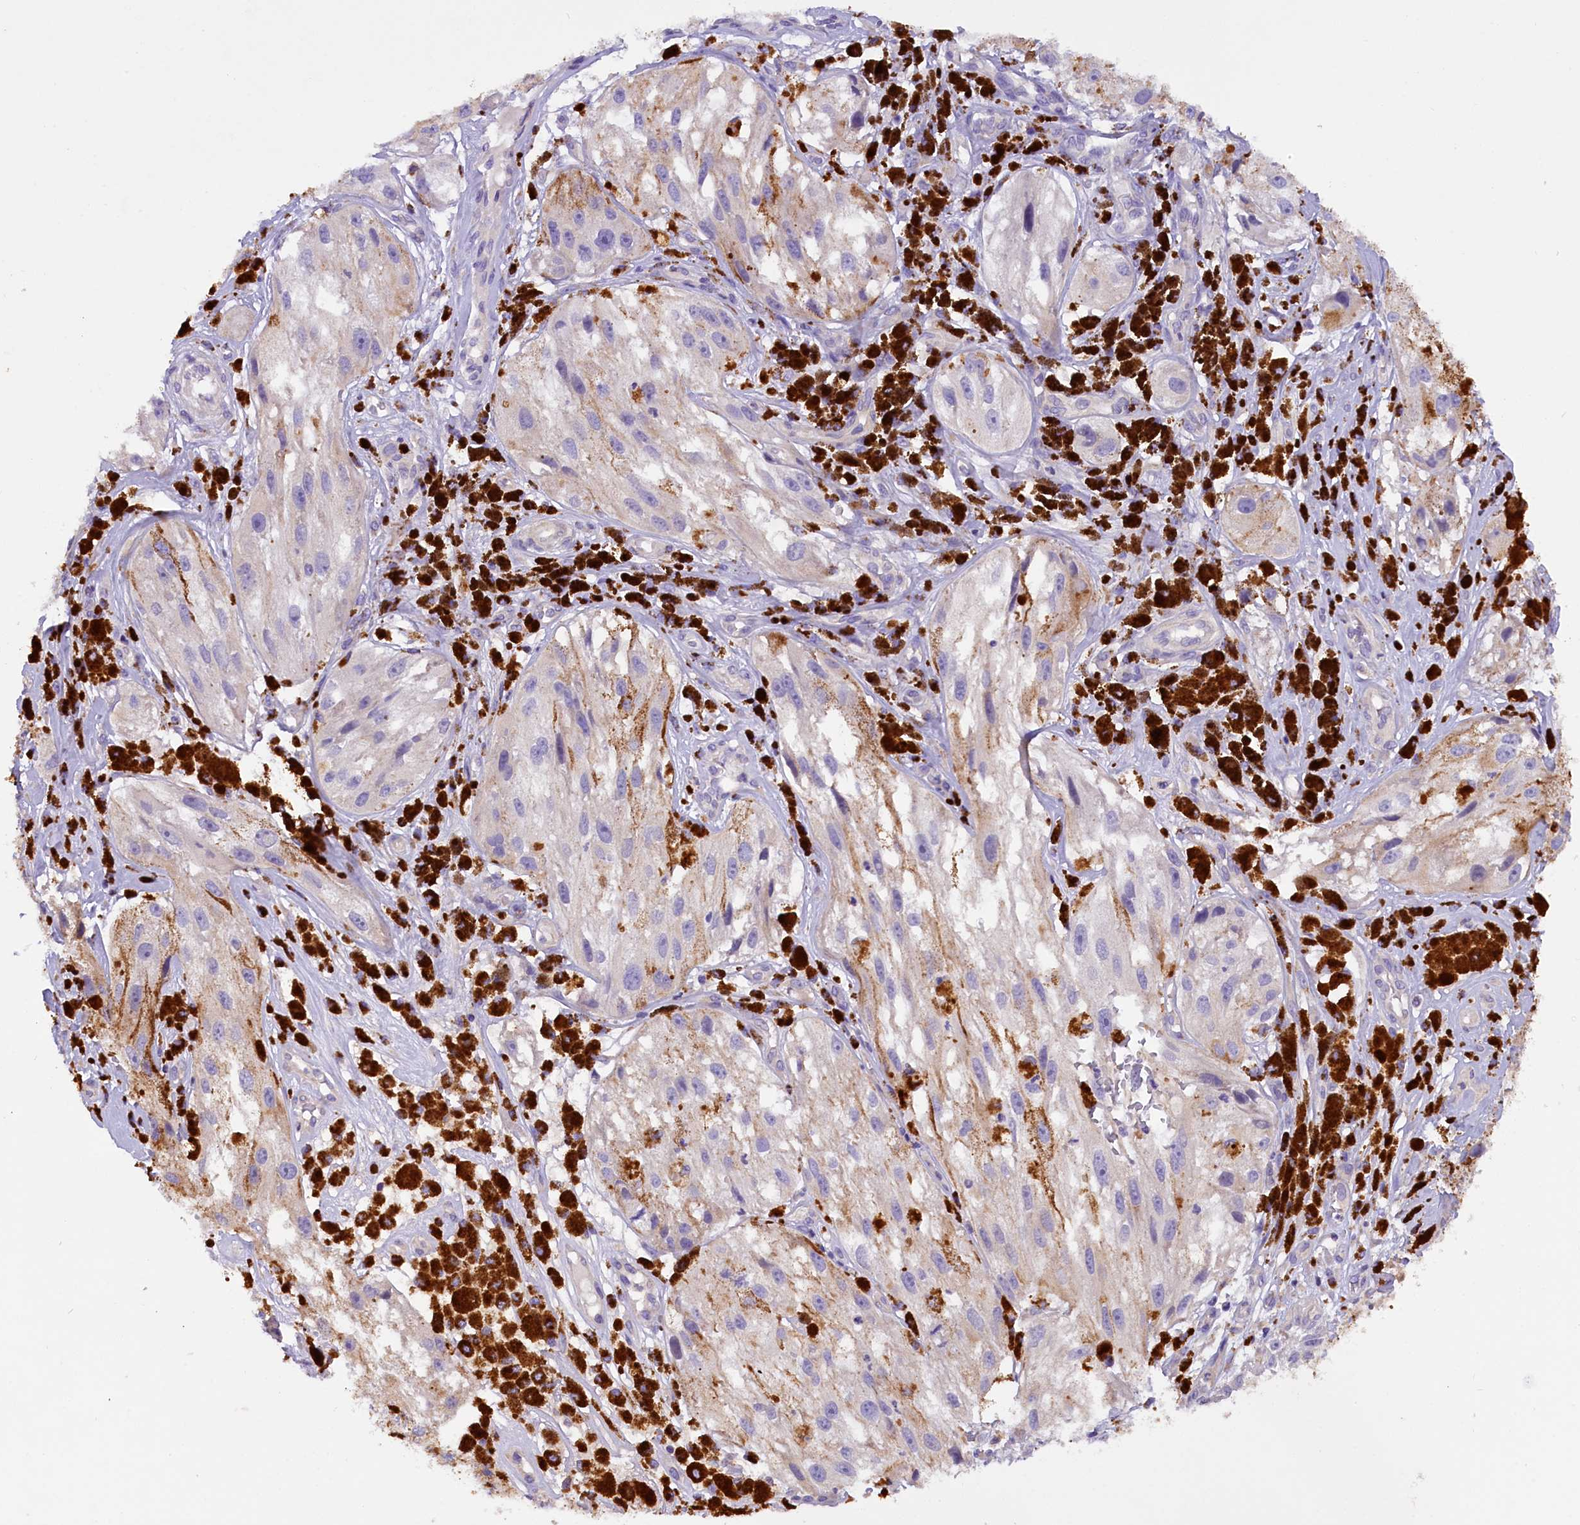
{"staining": {"intensity": "negative", "quantity": "none", "location": "none"}, "tissue": "melanoma", "cell_type": "Tumor cells", "image_type": "cancer", "snomed": [{"axis": "morphology", "description": "Malignant melanoma, NOS"}, {"axis": "topography", "description": "Skin"}], "caption": "Malignant melanoma was stained to show a protein in brown. There is no significant expression in tumor cells. (DAB (3,3'-diaminobenzidine) IHC, high magnification).", "gene": "AP3B2", "patient": {"sex": "male", "age": 88}}